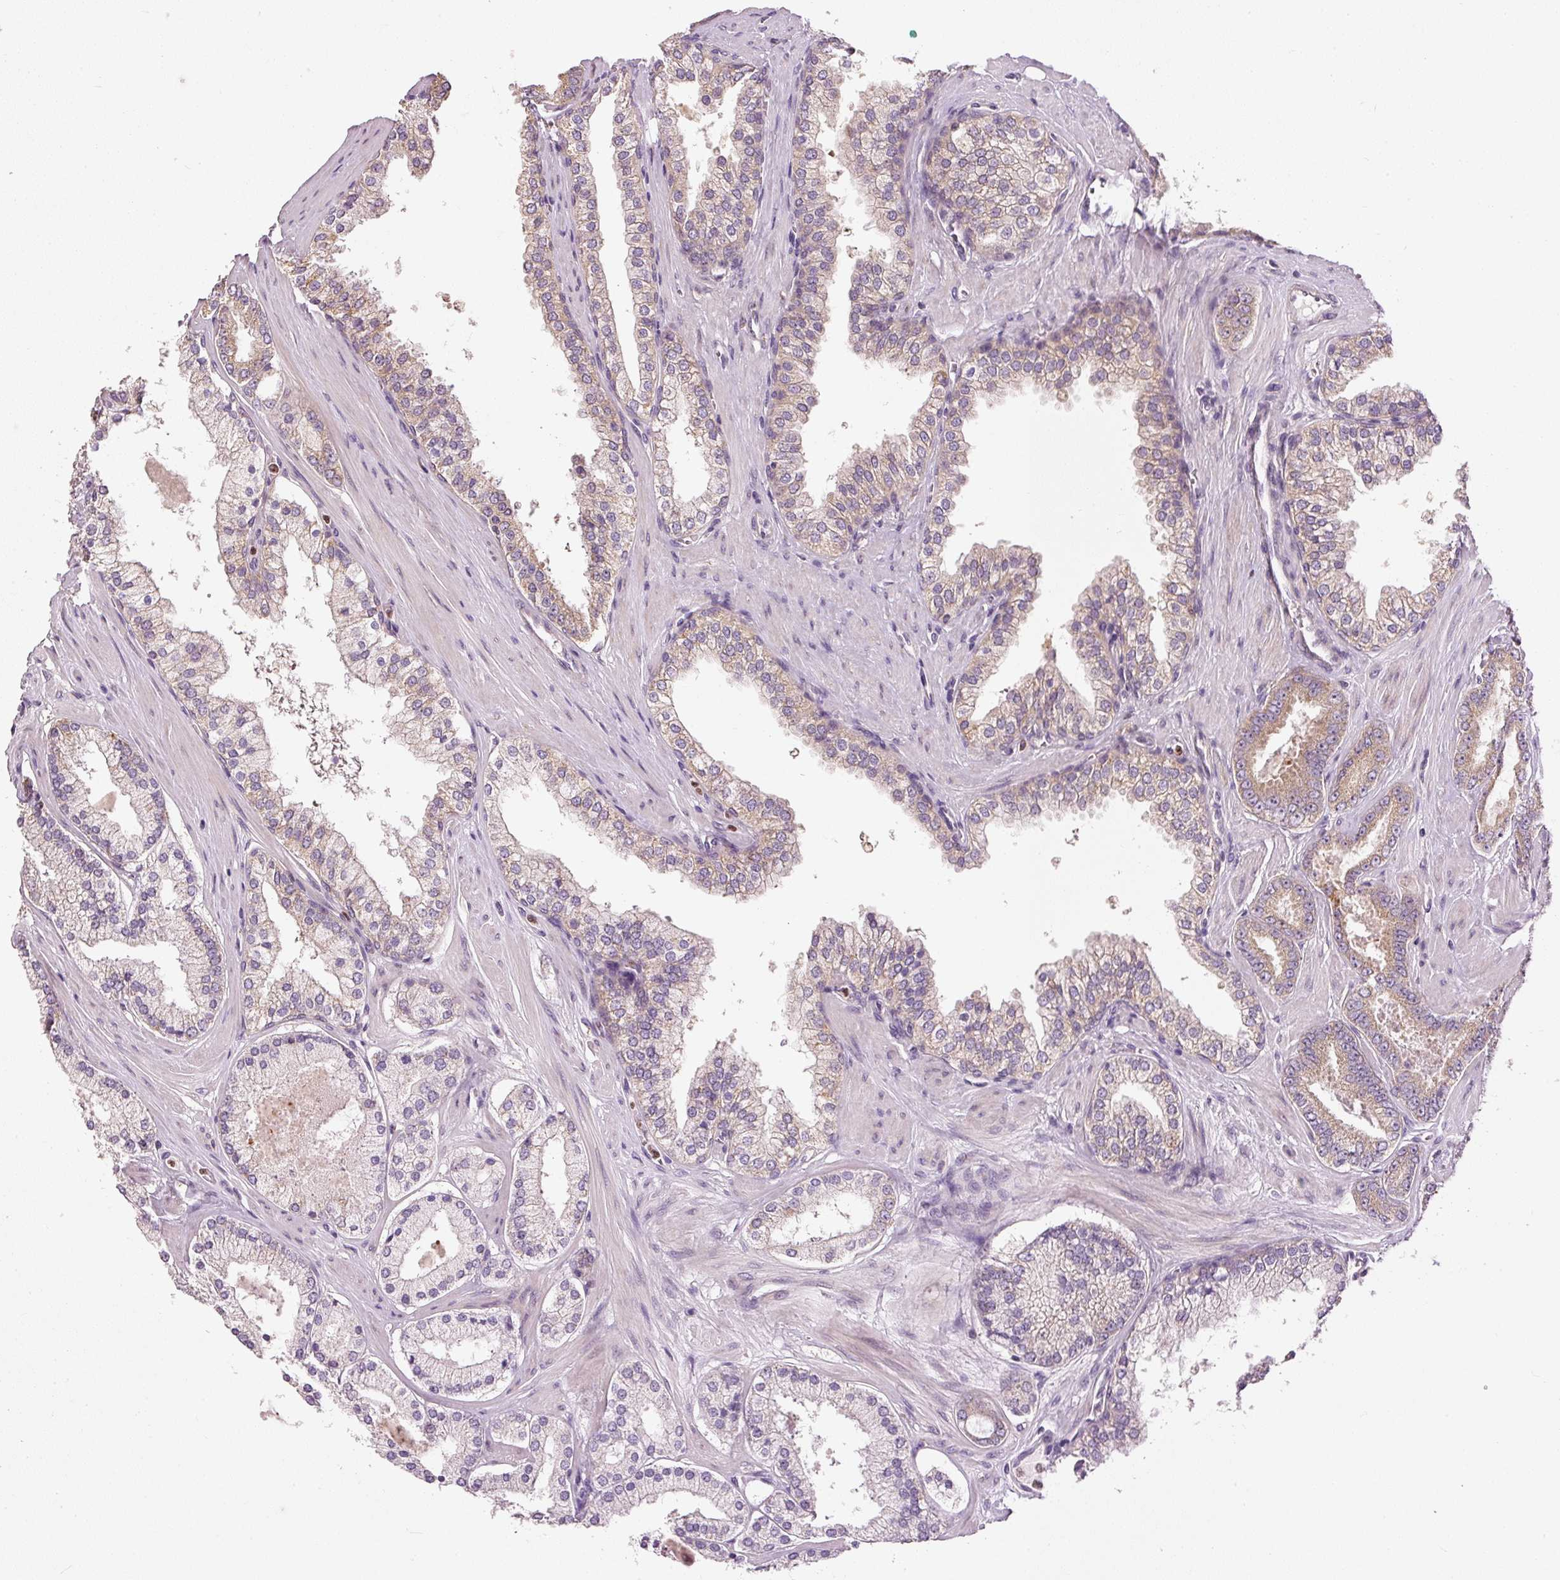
{"staining": {"intensity": "moderate", "quantity": "<25%", "location": "cytoplasmic/membranous"}, "tissue": "prostate cancer", "cell_type": "Tumor cells", "image_type": "cancer", "snomed": [{"axis": "morphology", "description": "Adenocarcinoma, Low grade"}, {"axis": "topography", "description": "Prostate"}], "caption": "Protein staining of prostate cancer tissue displays moderate cytoplasmic/membranous expression in approximately <25% of tumor cells. Using DAB (brown) and hematoxylin (blue) stains, captured at high magnification using brightfield microscopy.", "gene": "MTHFD1L", "patient": {"sex": "male", "age": 42}}